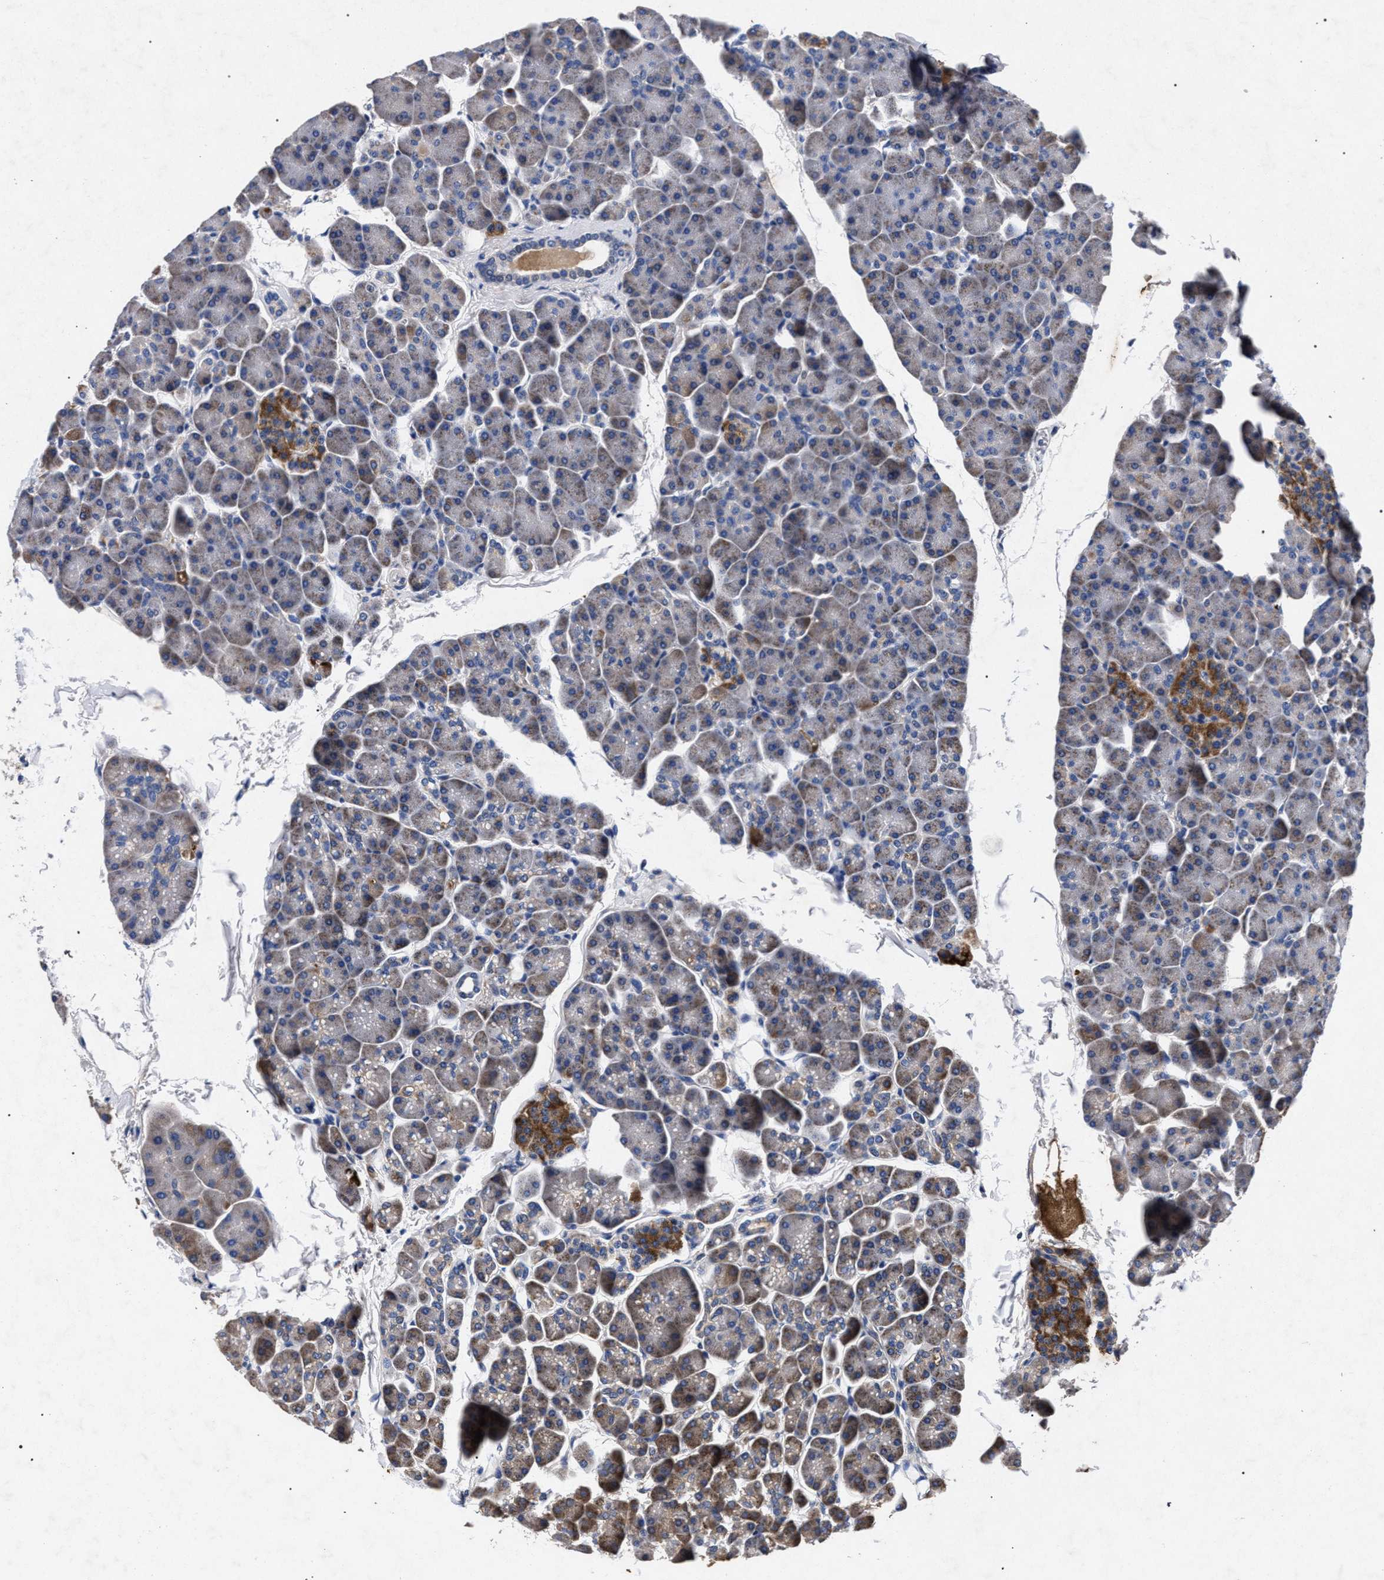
{"staining": {"intensity": "moderate", "quantity": "<25%", "location": "cytoplasmic/membranous"}, "tissue": "pancreas", "cell_type": "Exocrine glandular cells", "image_type": "normal", "snomed": [{"axis": "morphology", "description": "Normal tissue, NOS"}, {"axis": "topography", "description": "Pancreas"}], "caption": "This is a histology image of immunohistochemistry (IHC) staining of benign pancreas, which shows moderate expression in the cytoplasmic/membranous of exocrine glandular cells.", "gene": "HSD17B14", "patient": {"sex": "male", "age": 35}}